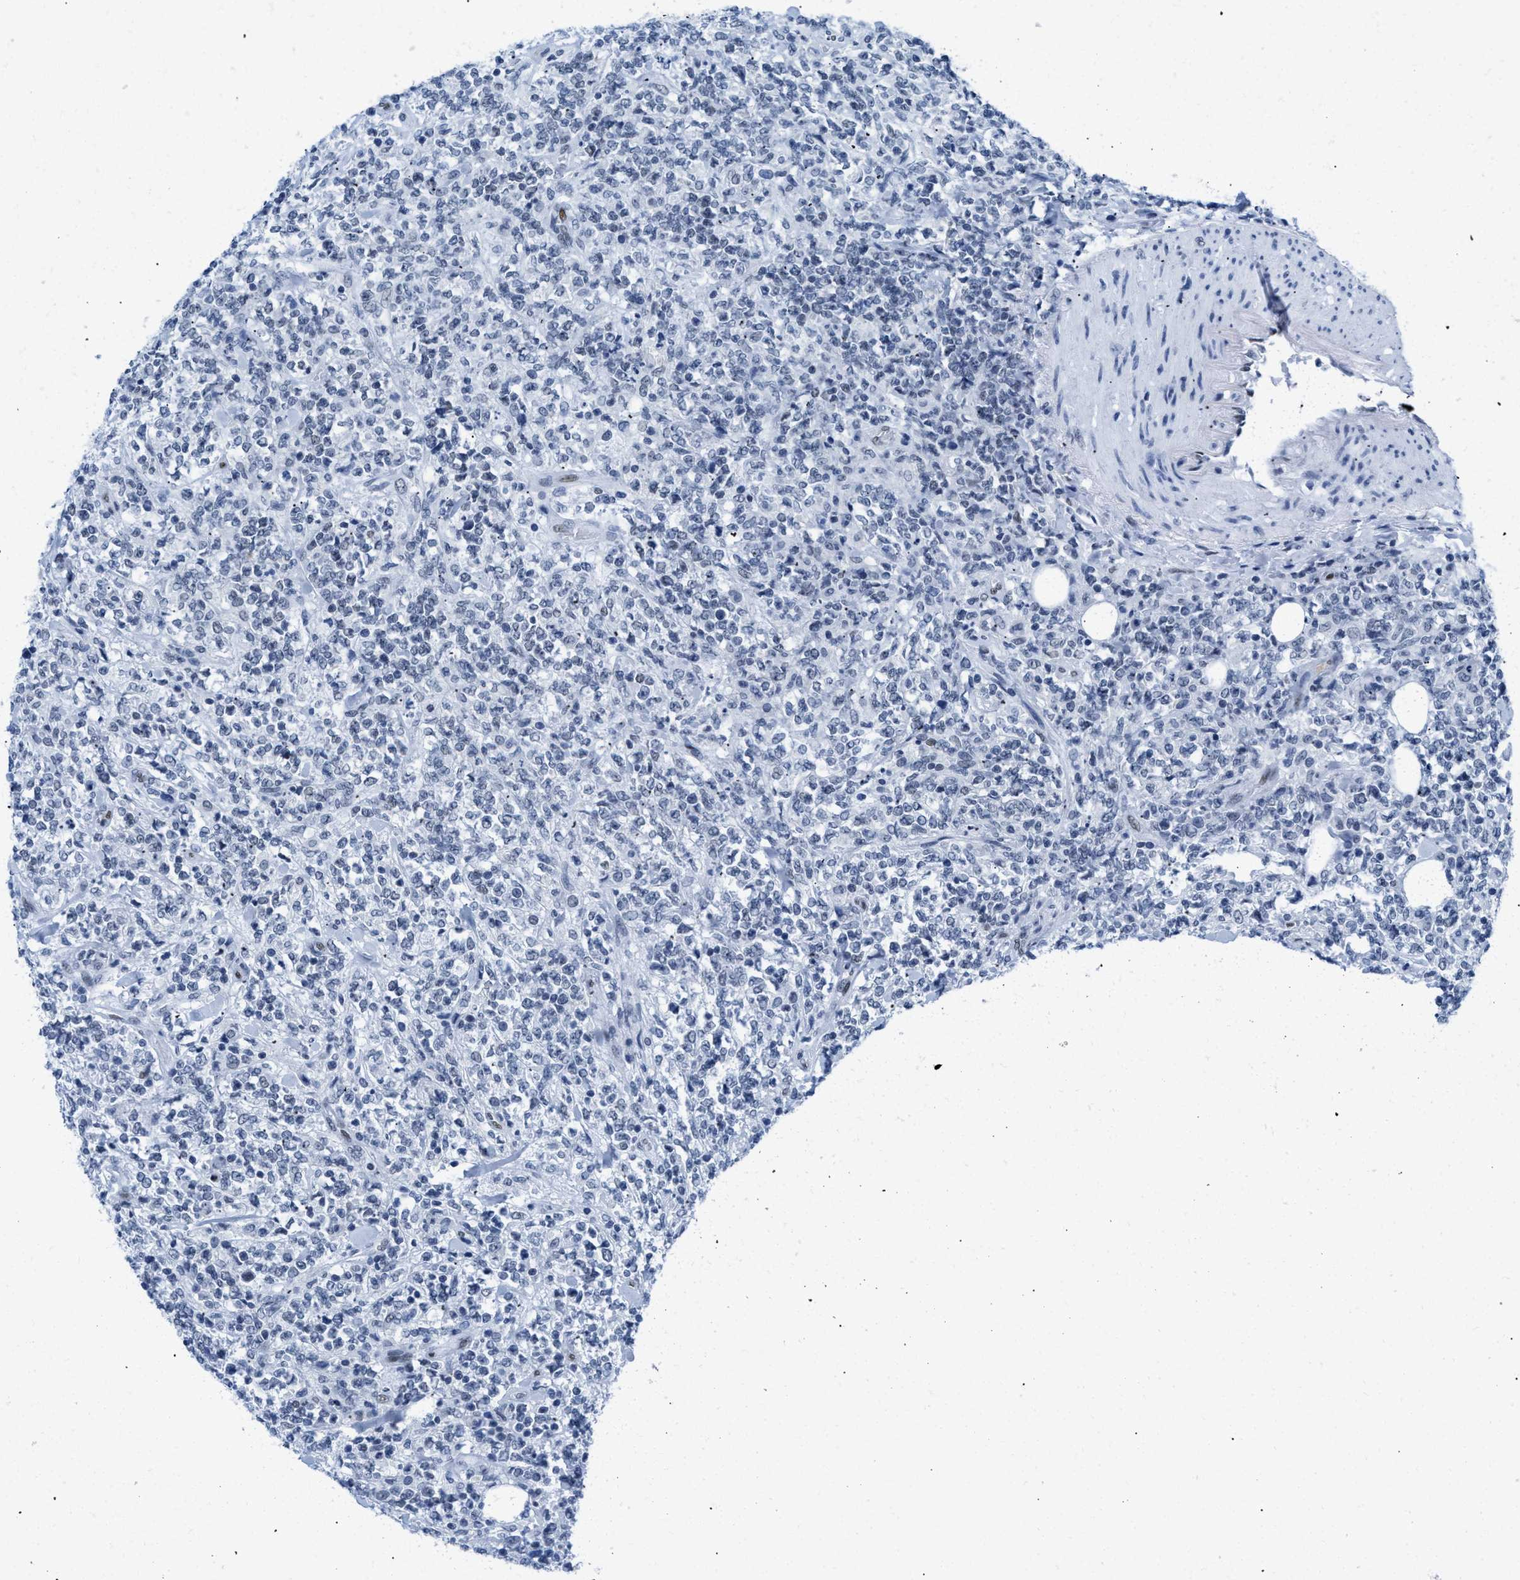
{"staining": {"intensity": "negative", "quantity": "none", "location": "none"}, "tissue": "lymphoma", "cell_type": "Tumor cells", "image_type": "cancer", "snomed": [{"axis": "morphology", "description": "Malignant lymphoma, non-Hodgkin's type, High grade"}, {"axis": "topography", "description": "Soft tissue"}], "caption": "This is an immunohistochemistry micrograph of human lymphoma. There is no positivity in tumor cells.", "gene": "CTBP1", "patient": {"sex": "male", "age": 18}}